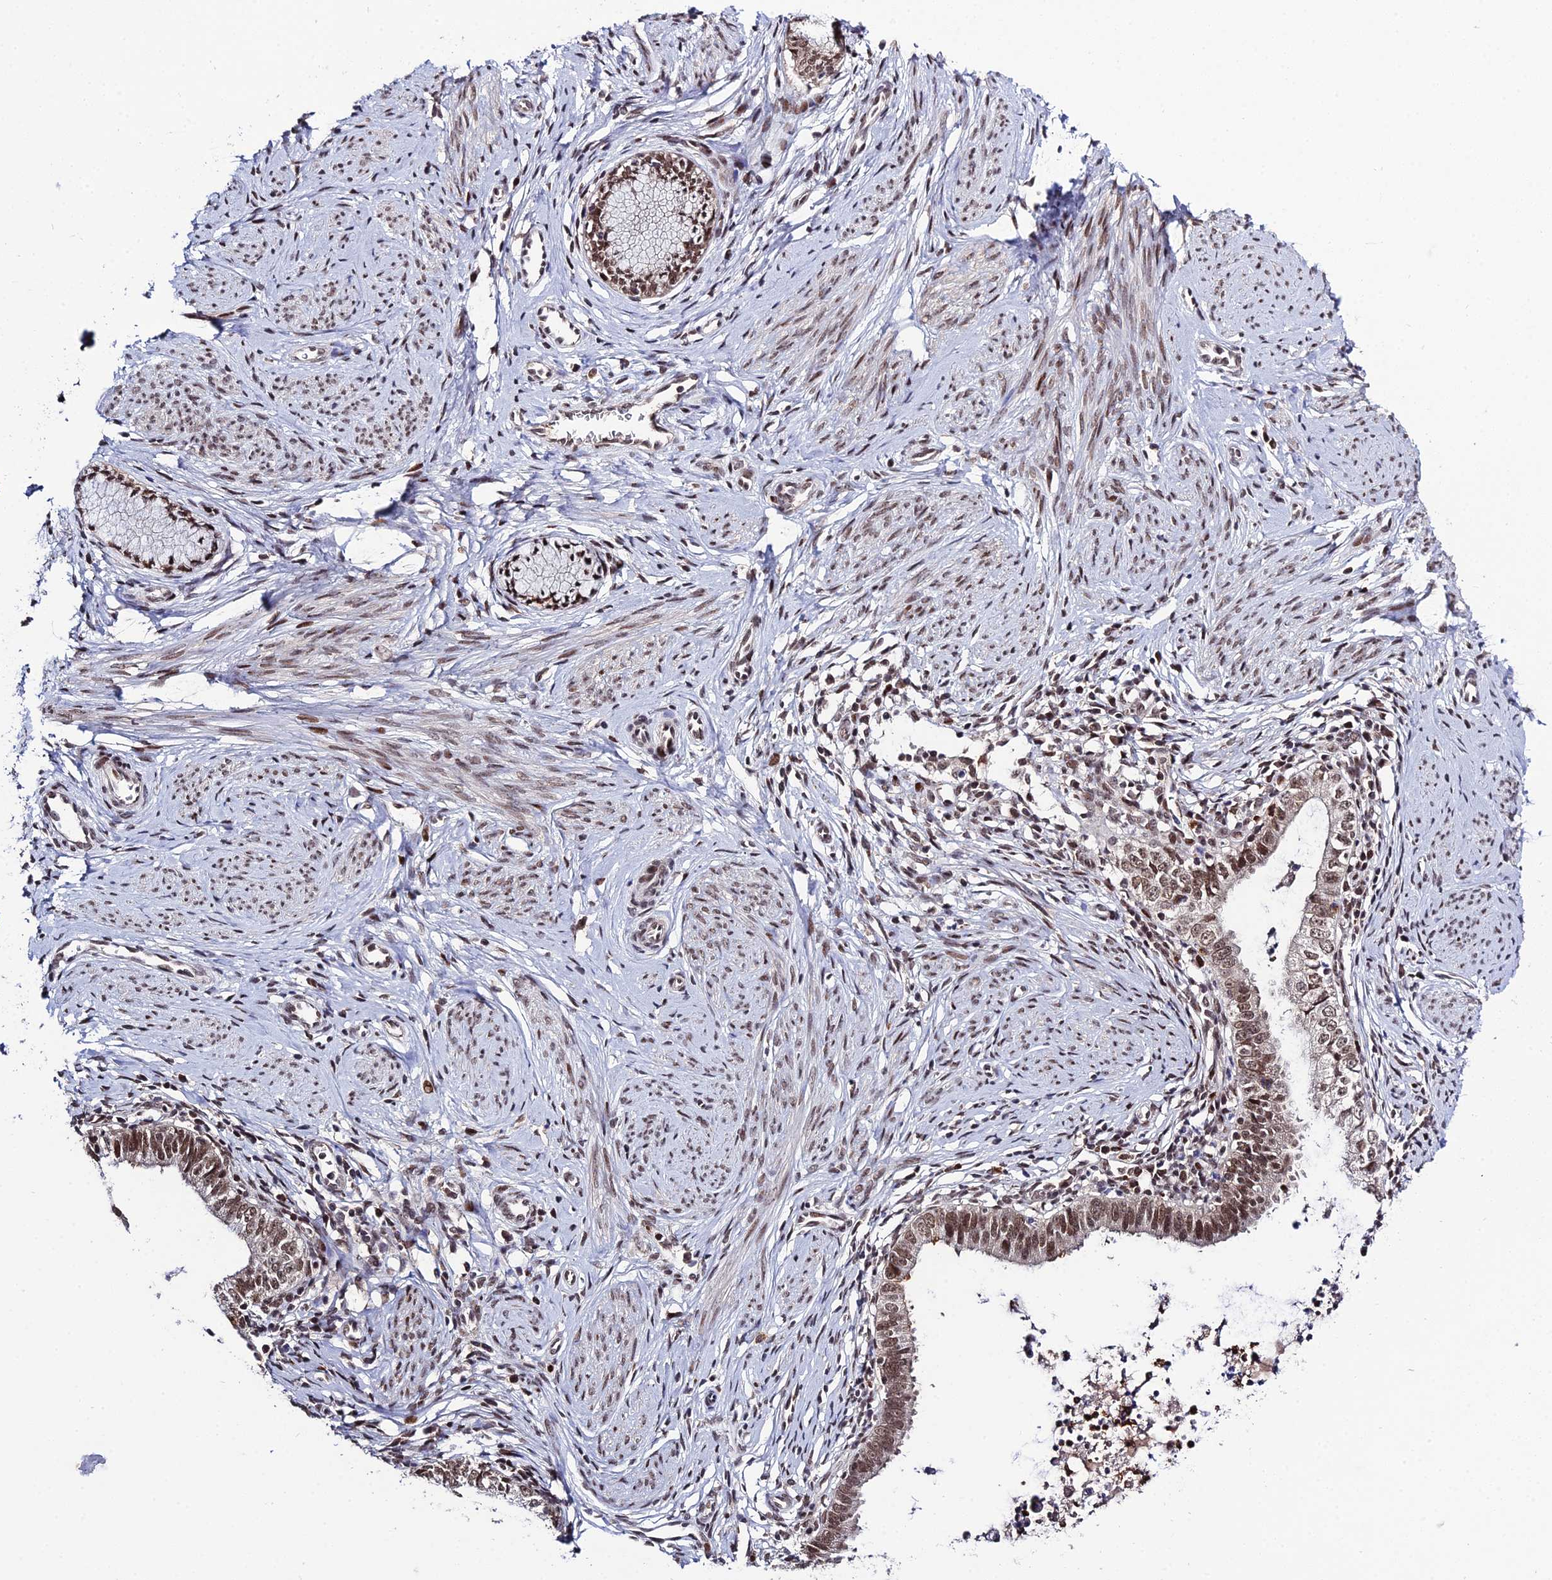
{"staining": {"intensity": "moderate", "quantity": ">75%", "location": "nuclear"}, "tissue": "cervical cancer", "cell_type": "Tumor cells", "image_type": "cancer", "snomed": [{"axis": "morphology", "description": "Adenocarcinoma, NOS"}, {"axis": "topography", "description": "Cervix"}], "caption": "Protein staining of adenocarcinoma (cervical) tissue demonstrates moderate nuclear expression in about >75% of tumor cells.", "gene": "SYT15", "patient": {"sex": "female", "age": 36}}